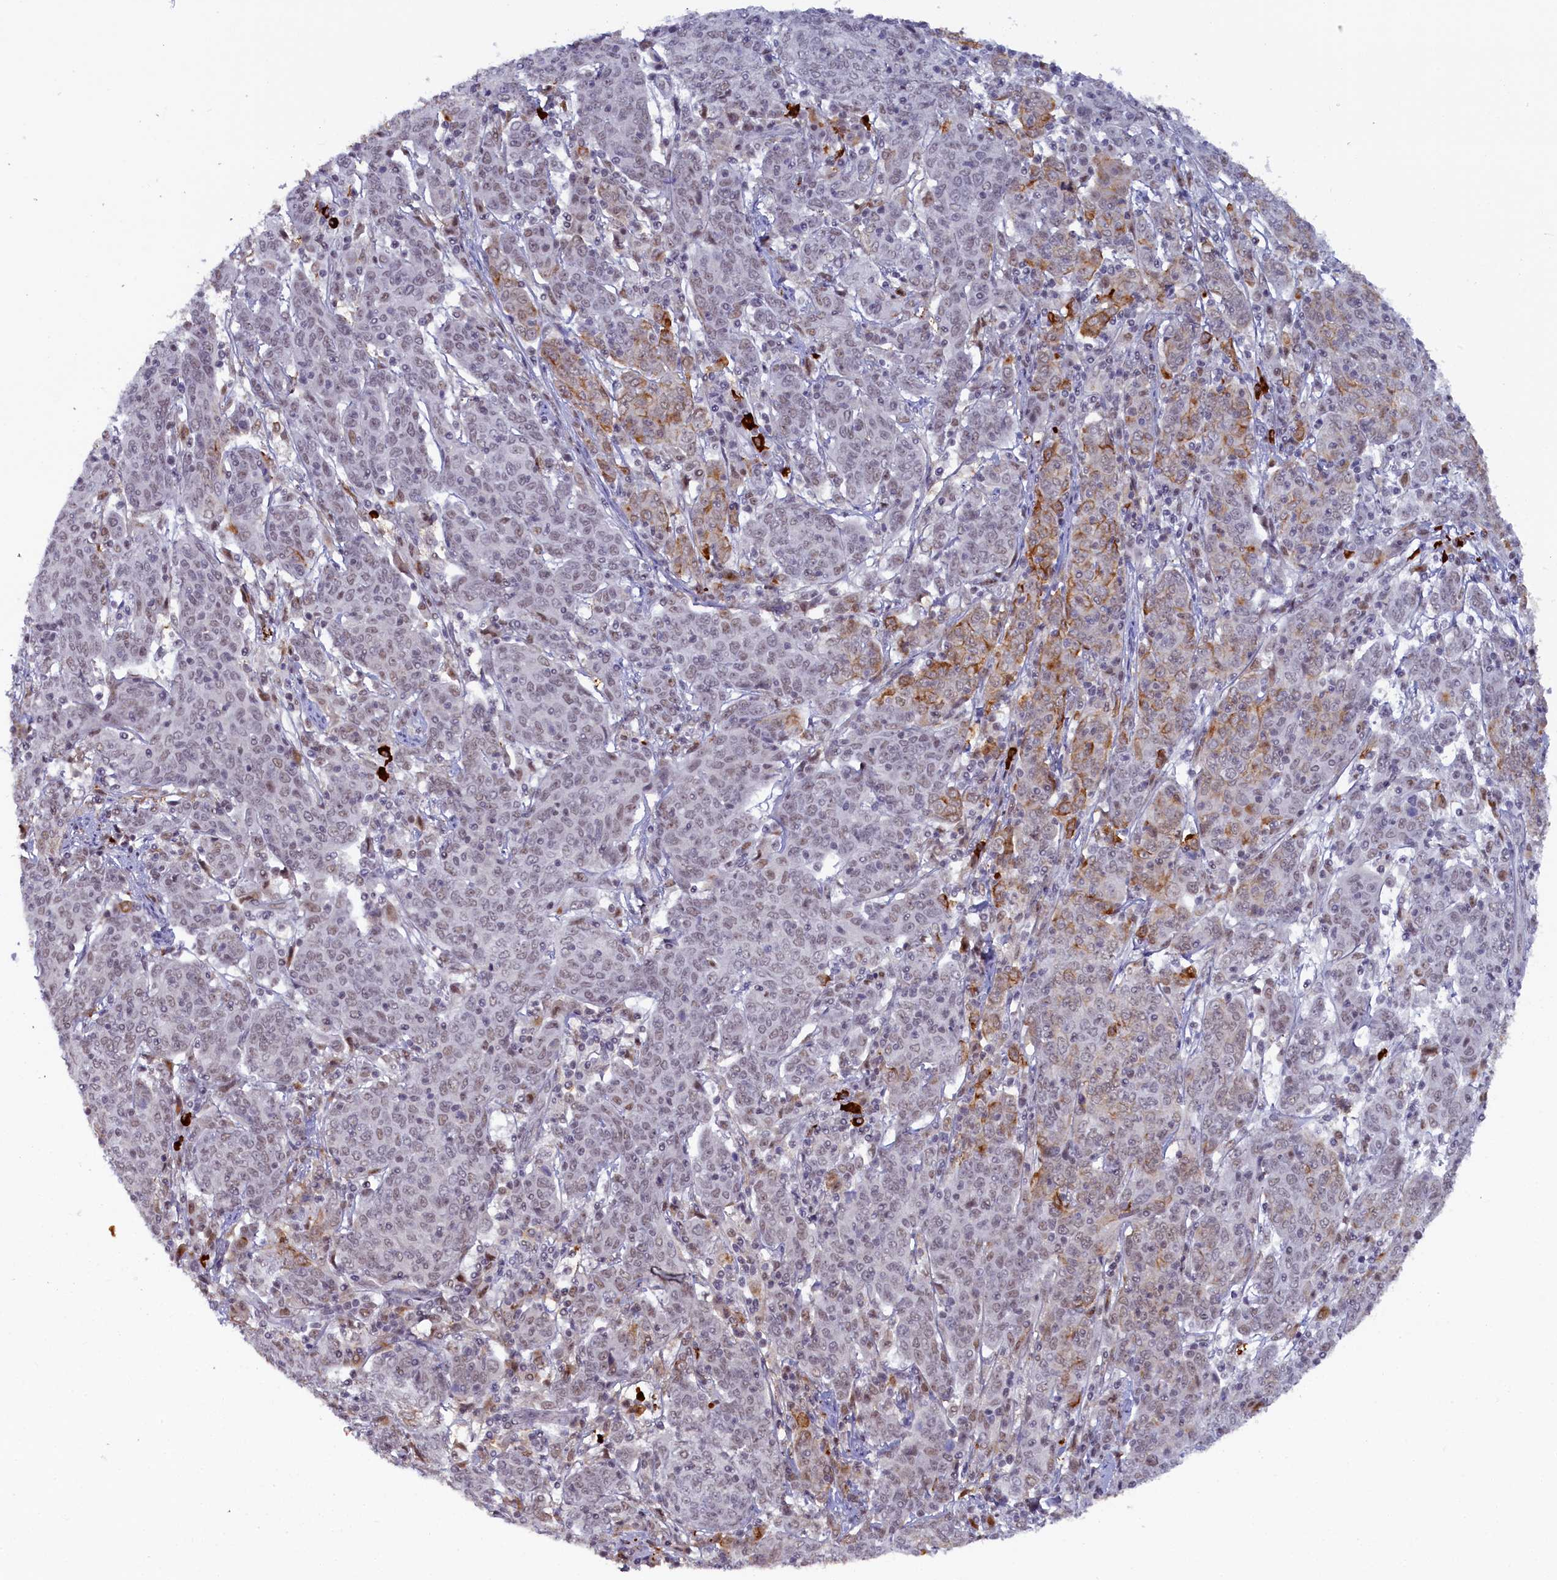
{"staining": {"intensity": "weak", "quantity": "25%-75%", "location": "nuclear"}, "tissue": "cervical cancer", "cell_type": "Tumor cells", "image_type": "cancer", "snomed": [{"axis": "morphology", "description": "Squamous cell carcinoma, NOS"}, {"axis": "topography", "description": "Cervix"}], "caption": "This histopathology image reveals IHC staining of human cervical cancer, with low weak nuclear staining in approximately 25%-75% of tumor cells.", "gene": "INTS14", "patient": {"sex": "female", "age": 67}}